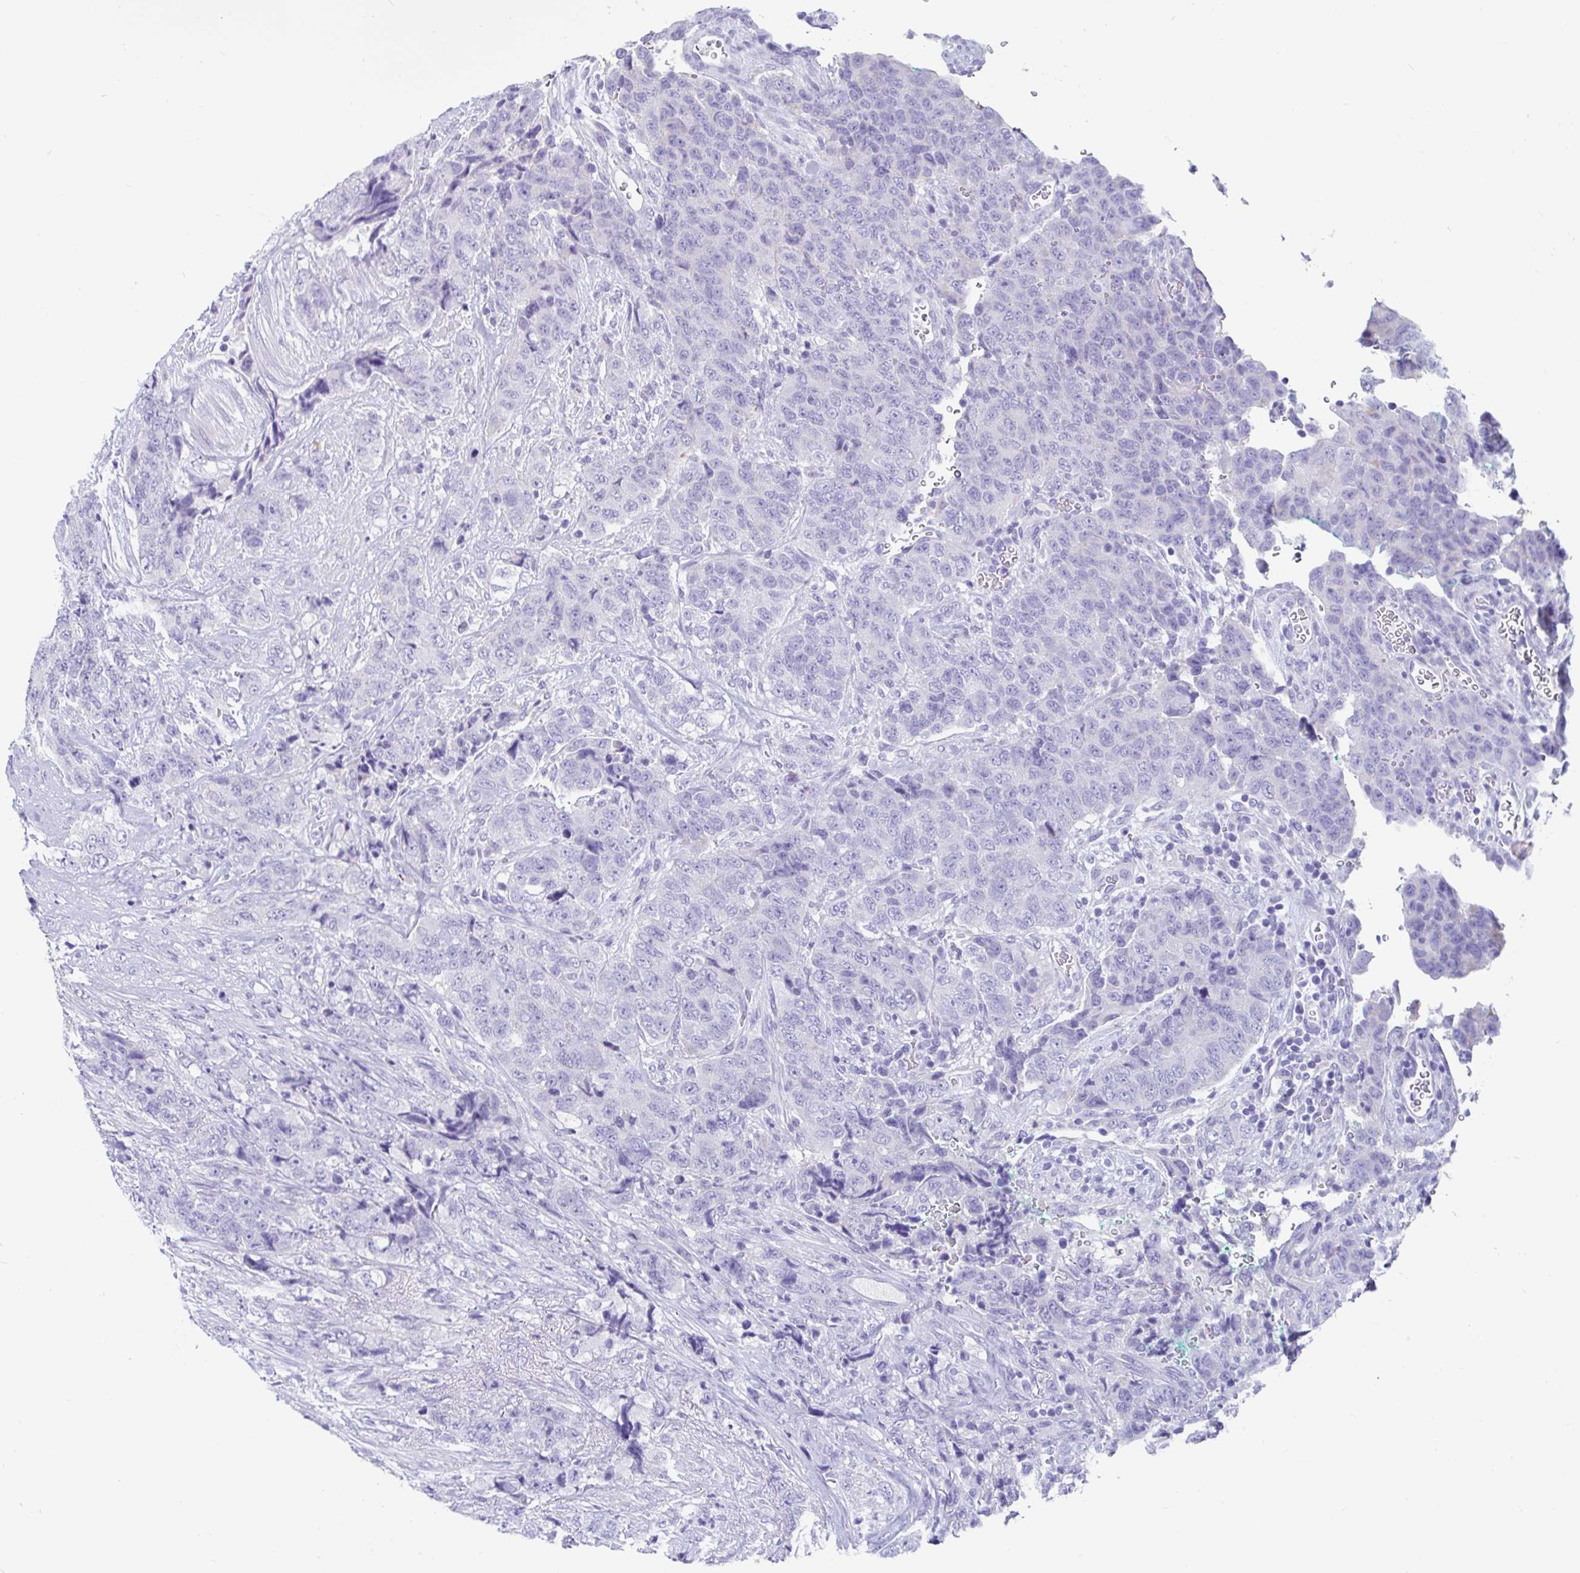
{"staining": {"intensity": "negative", "quantity": "none", "location": "none"}, "tissue": "urothelial cancer", "cell_type": "Tumor cells", "image_type": "cancer", "snomed": [{"axis": "morphology", "description": "Urothelial carcinoma, High grade"}, {"axis": "topography", "description": "Urinary bladder"}], "caption": "Human high-grade urothelial carcinoma stained for a protein using immunohistochemistry exhibits no staining in tumor cells.", "gene": "ZPBP2", "patient": {"sex": "female", "age": 78}}